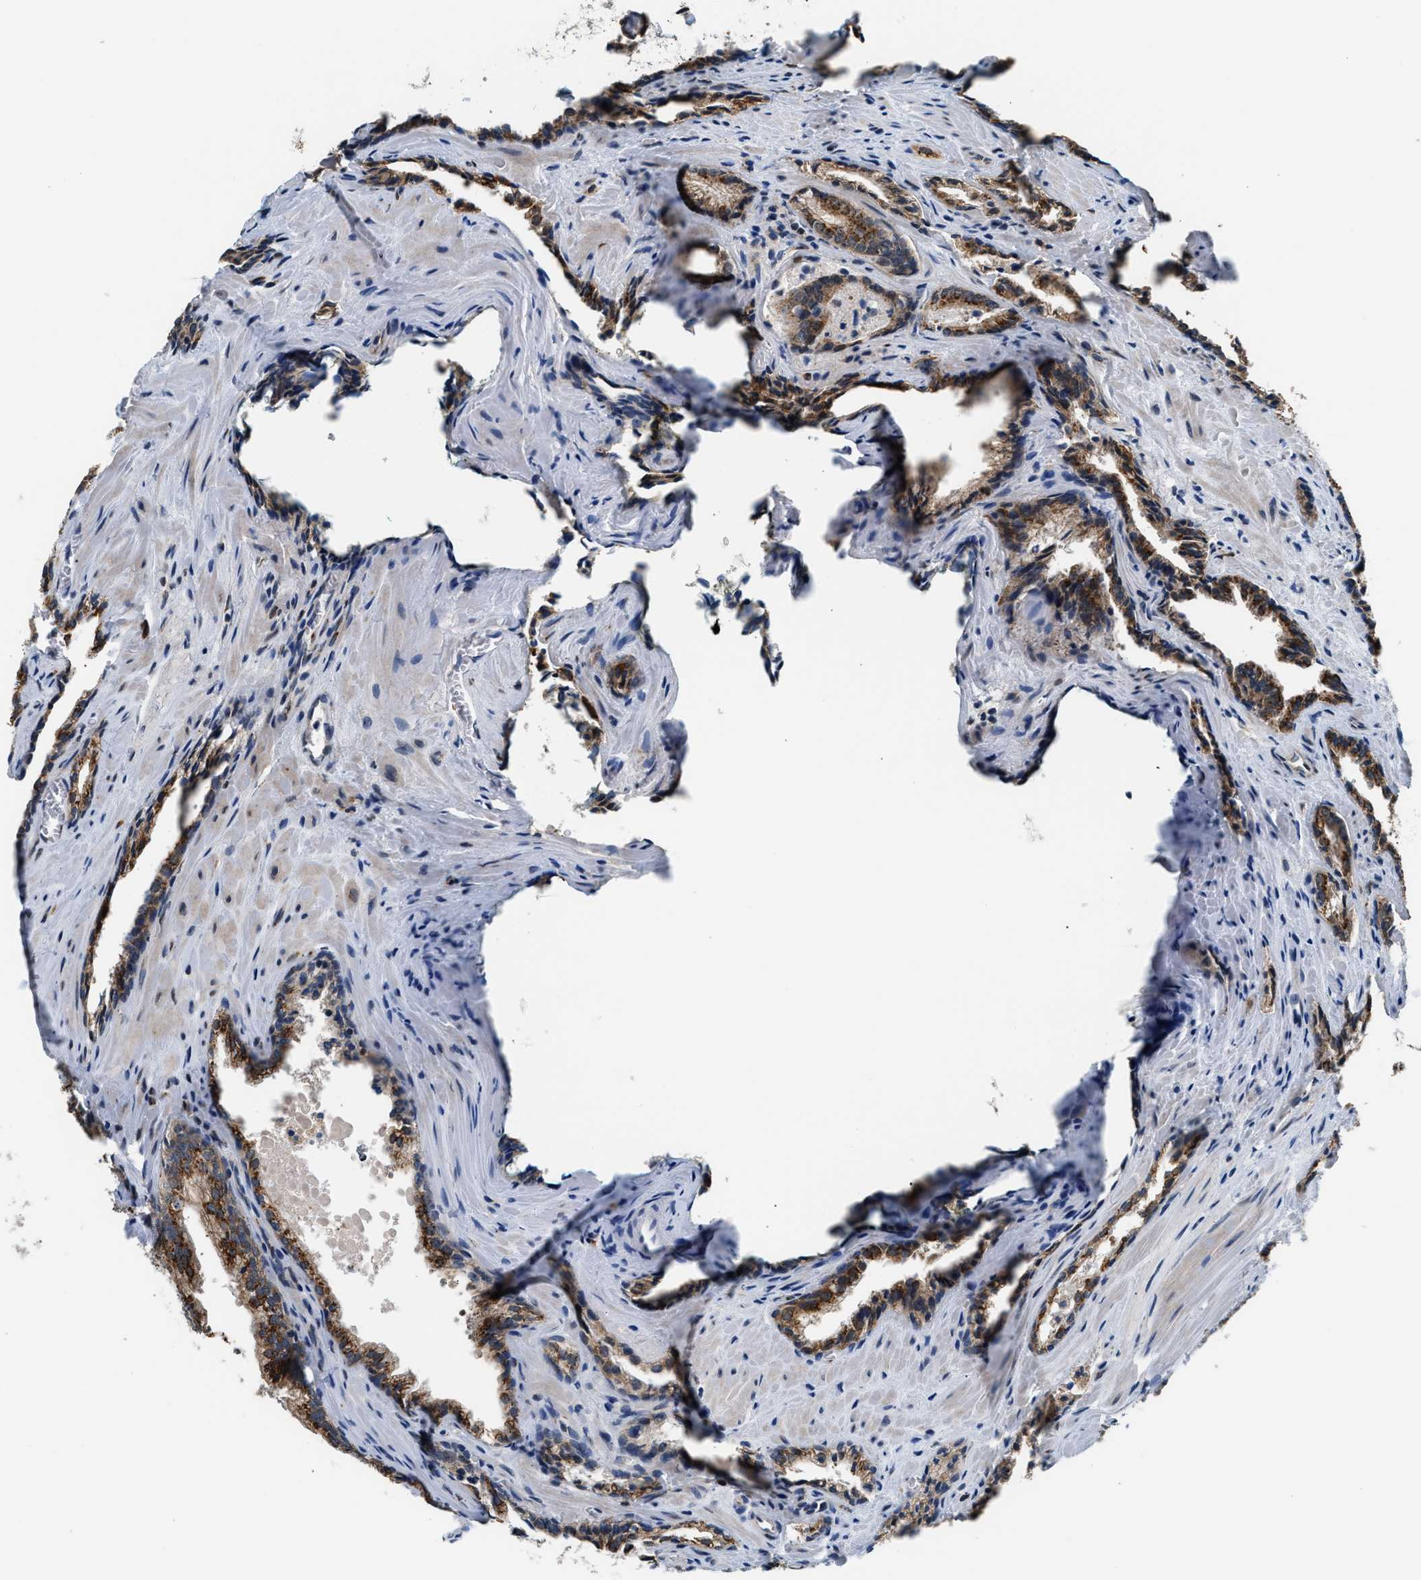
{"staining": {"intensity": "moderate", "quantity": ">75%", "location": "cytoplasmic/membranous"}, "tissue": "prostate cancer", "cell_type": "Tumor cells", "image_type": "cancer", "snomed": [{"axis": "morphology", "description": "Adenocarcinoma, Low grade"}, {"axis": "topography", "description": "Prostate"}], "caption": "This image reveals prostate cancer (low-grade adenocarcinoma) stained with immunohistochemistry to label a protein in brown. The cytoplasmic/membranous of tumor cells show moderate positivity for the protein. Nuclei are counter-stained blue.", "gene": "KCNMB2", "patient": {"sex": "male", "age": 60}}